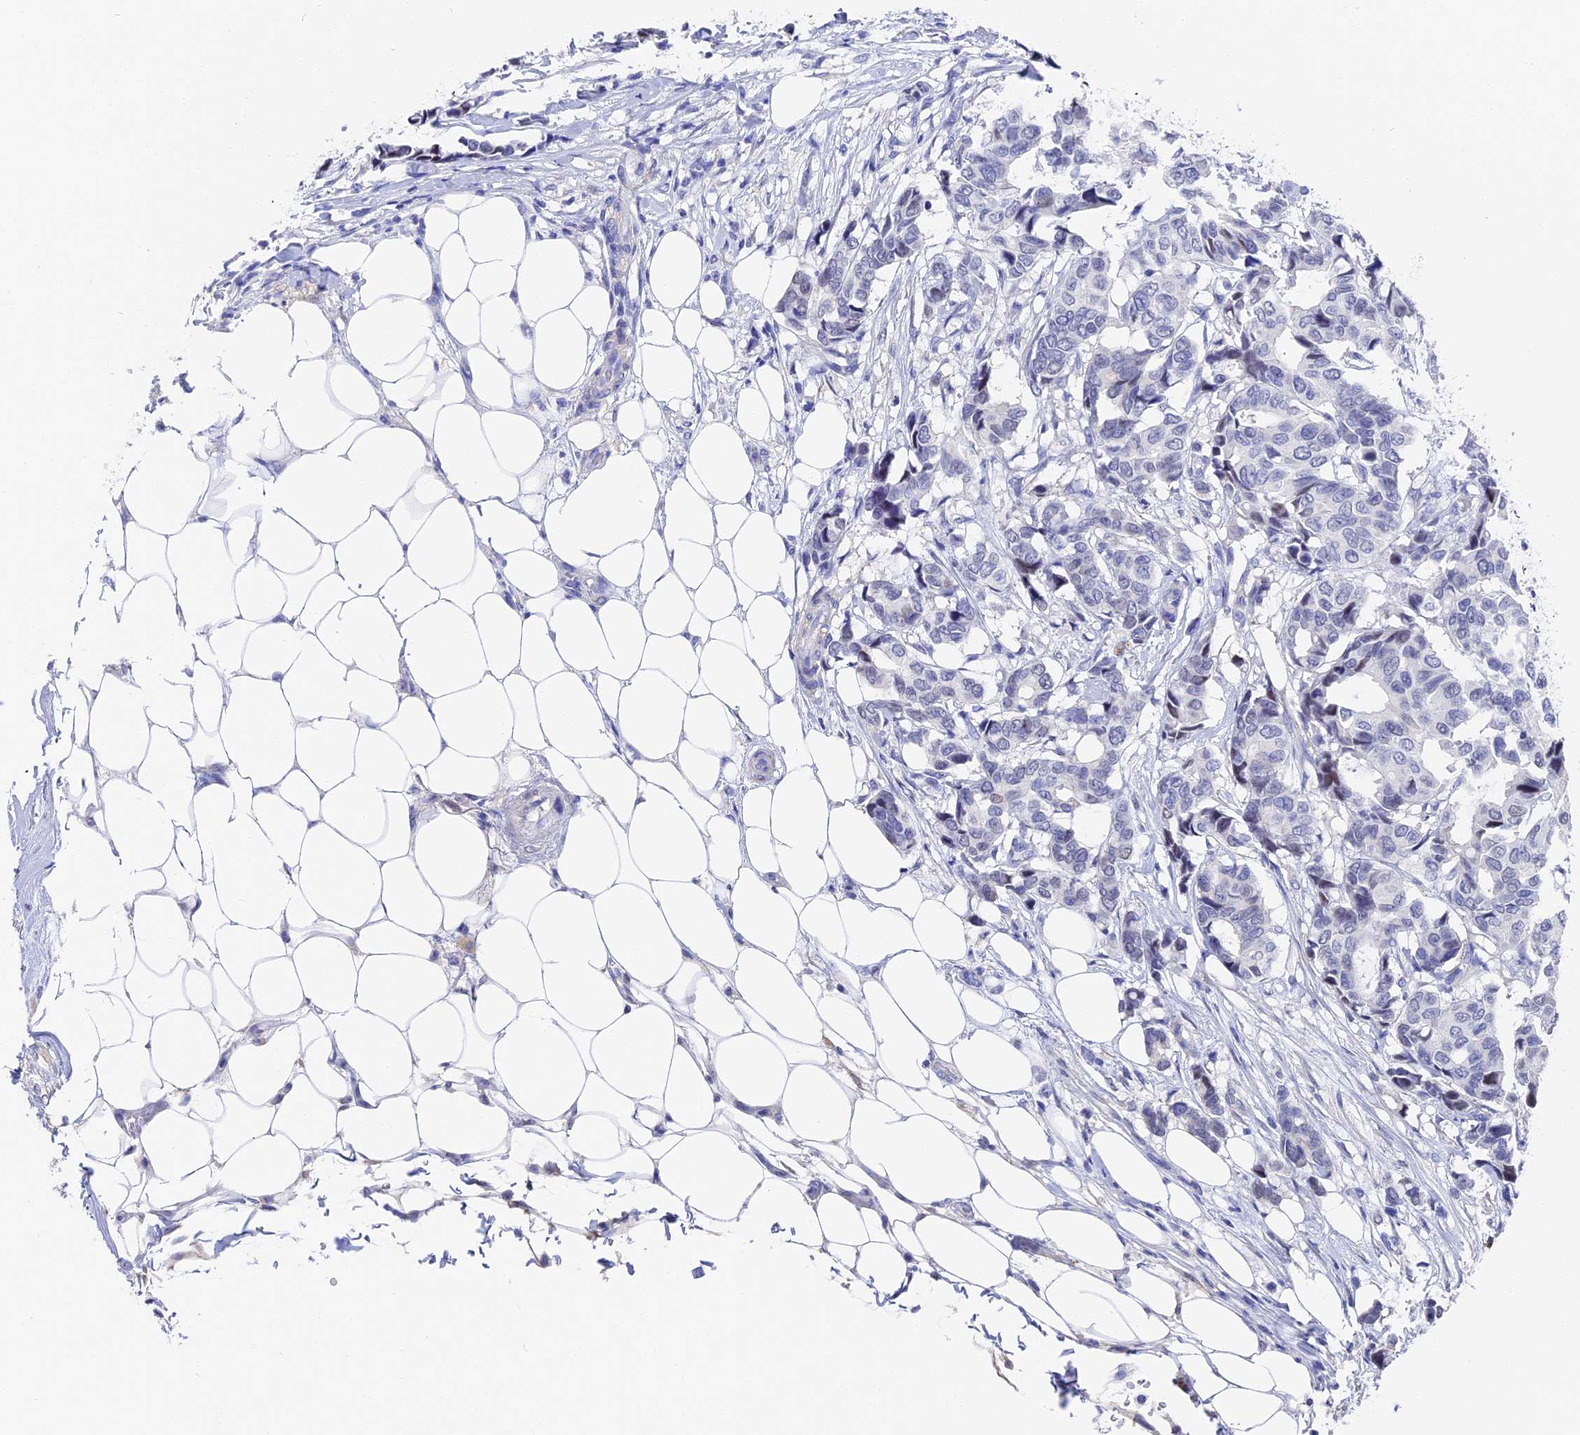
{"staining": {"intensity": "moderate", "quantity": "<25%", "location": "nuclear"}, "tissue": "breast cancer", "cell_type": "Tumor cells", "image_type": "cancer", "snomed": [{"axis": "morphology", "description": "Duct carcinoma"}, {"axis": "topography", "description": "Breast"}], "caption": "This is an image of IHC staining of breast cancer (intraductal carcinoma), which shows moderate expression in the nuclear of tumor cells.", "gene": "VPS33B", "patient": {"sex": "female", "age": 87}}